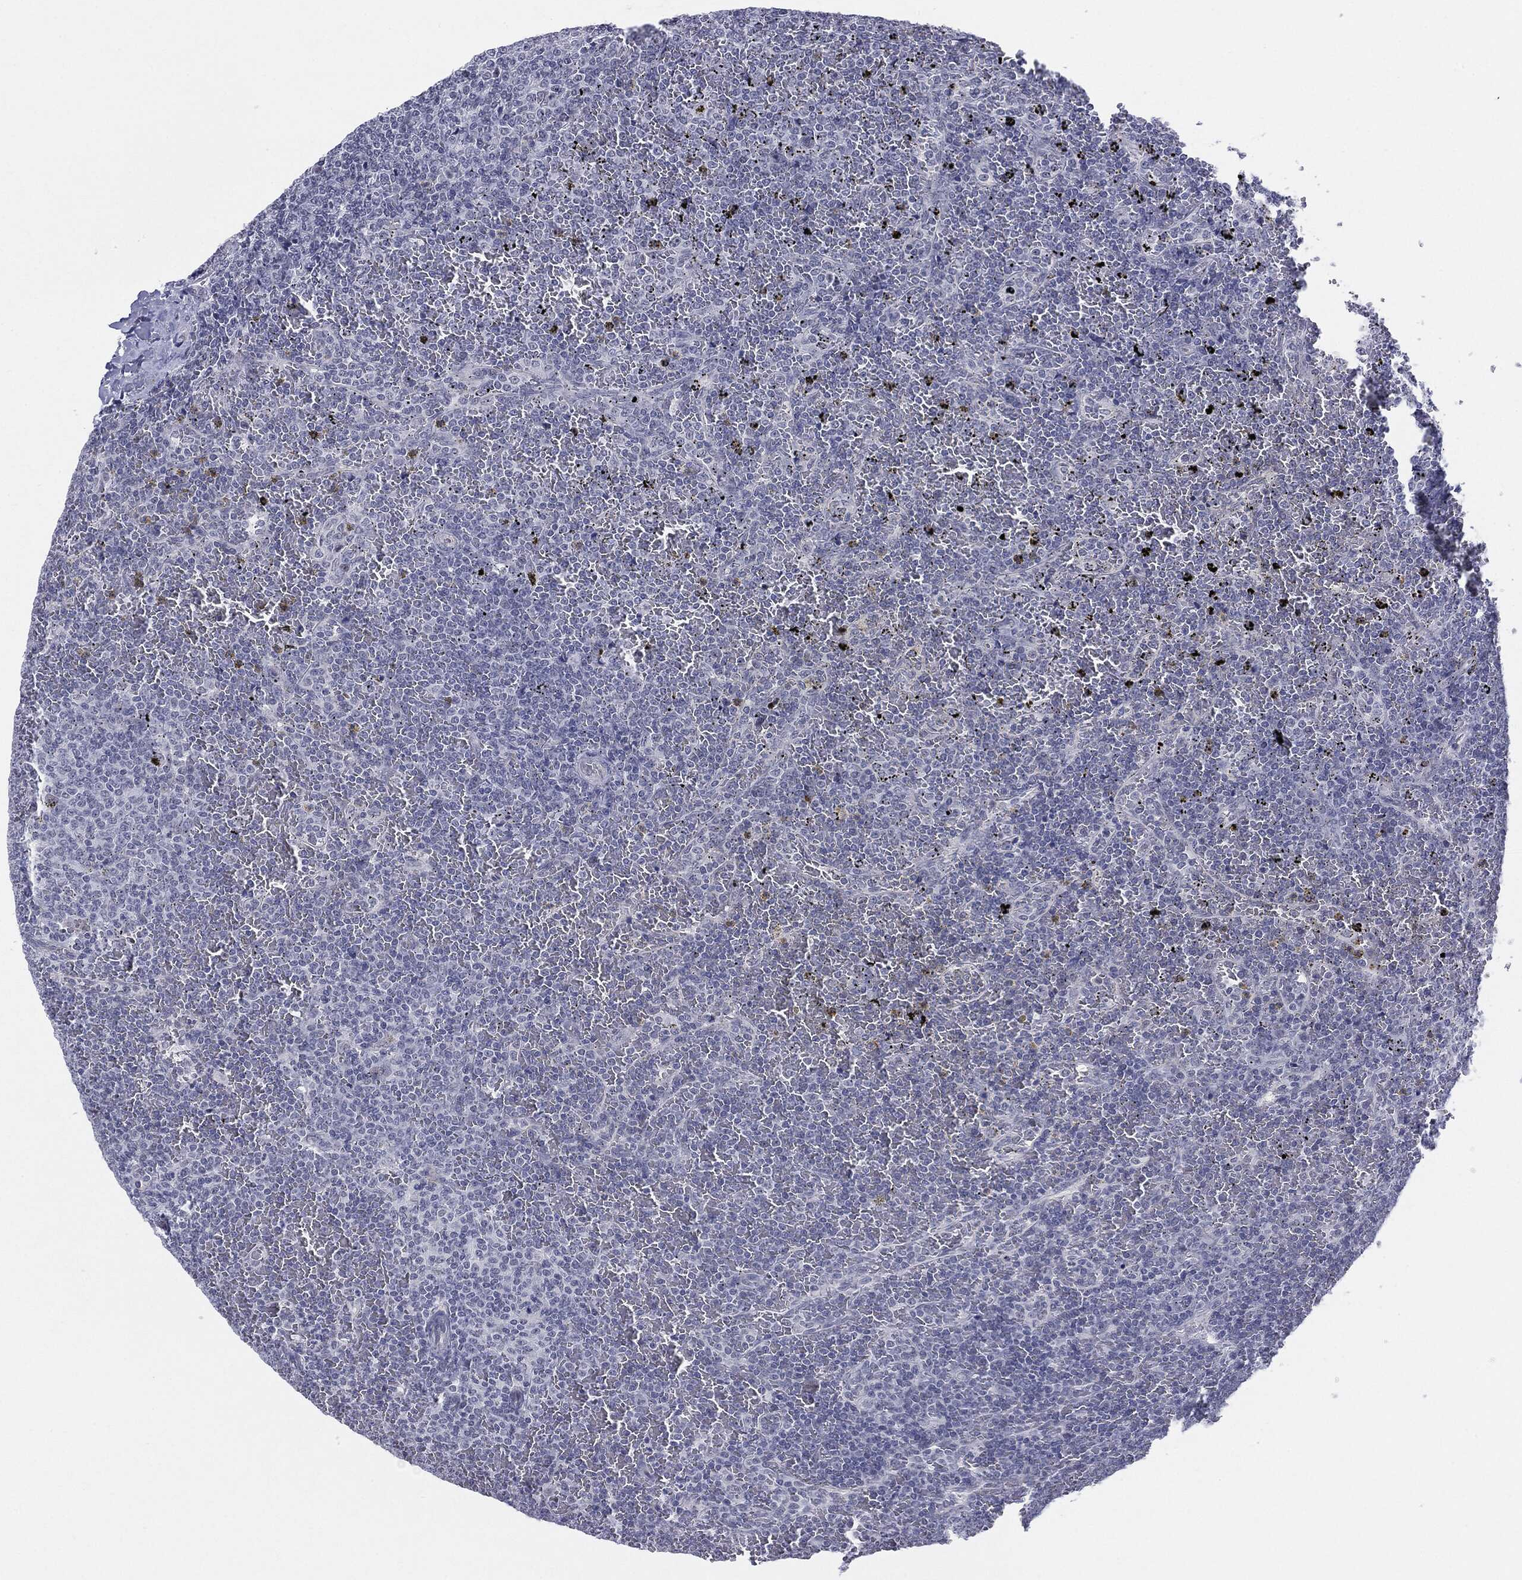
{"staining": {"intensity": "negative", "quantity": "none", "location": "none"}, "tissue": "lymphoma", "cell_type": "Tumor cells", "image_type": "cancer", "snomed": [{"axis": "morphology", "description": "Malignant lymphoma, non-Hodgkin's type, Low grade"}, {"axis": "topography", "description": "Spleen"}], "caption": "High magnification brightfield microscopy of lymphoma stained with DAB (3,3'-diaminobenzidine) (brown) and counterstained with hematoxylin (blue): tumor cells show no significant expression.", "gene": "SLC5A5", "patient": {"sex": "female", "age": 77}}